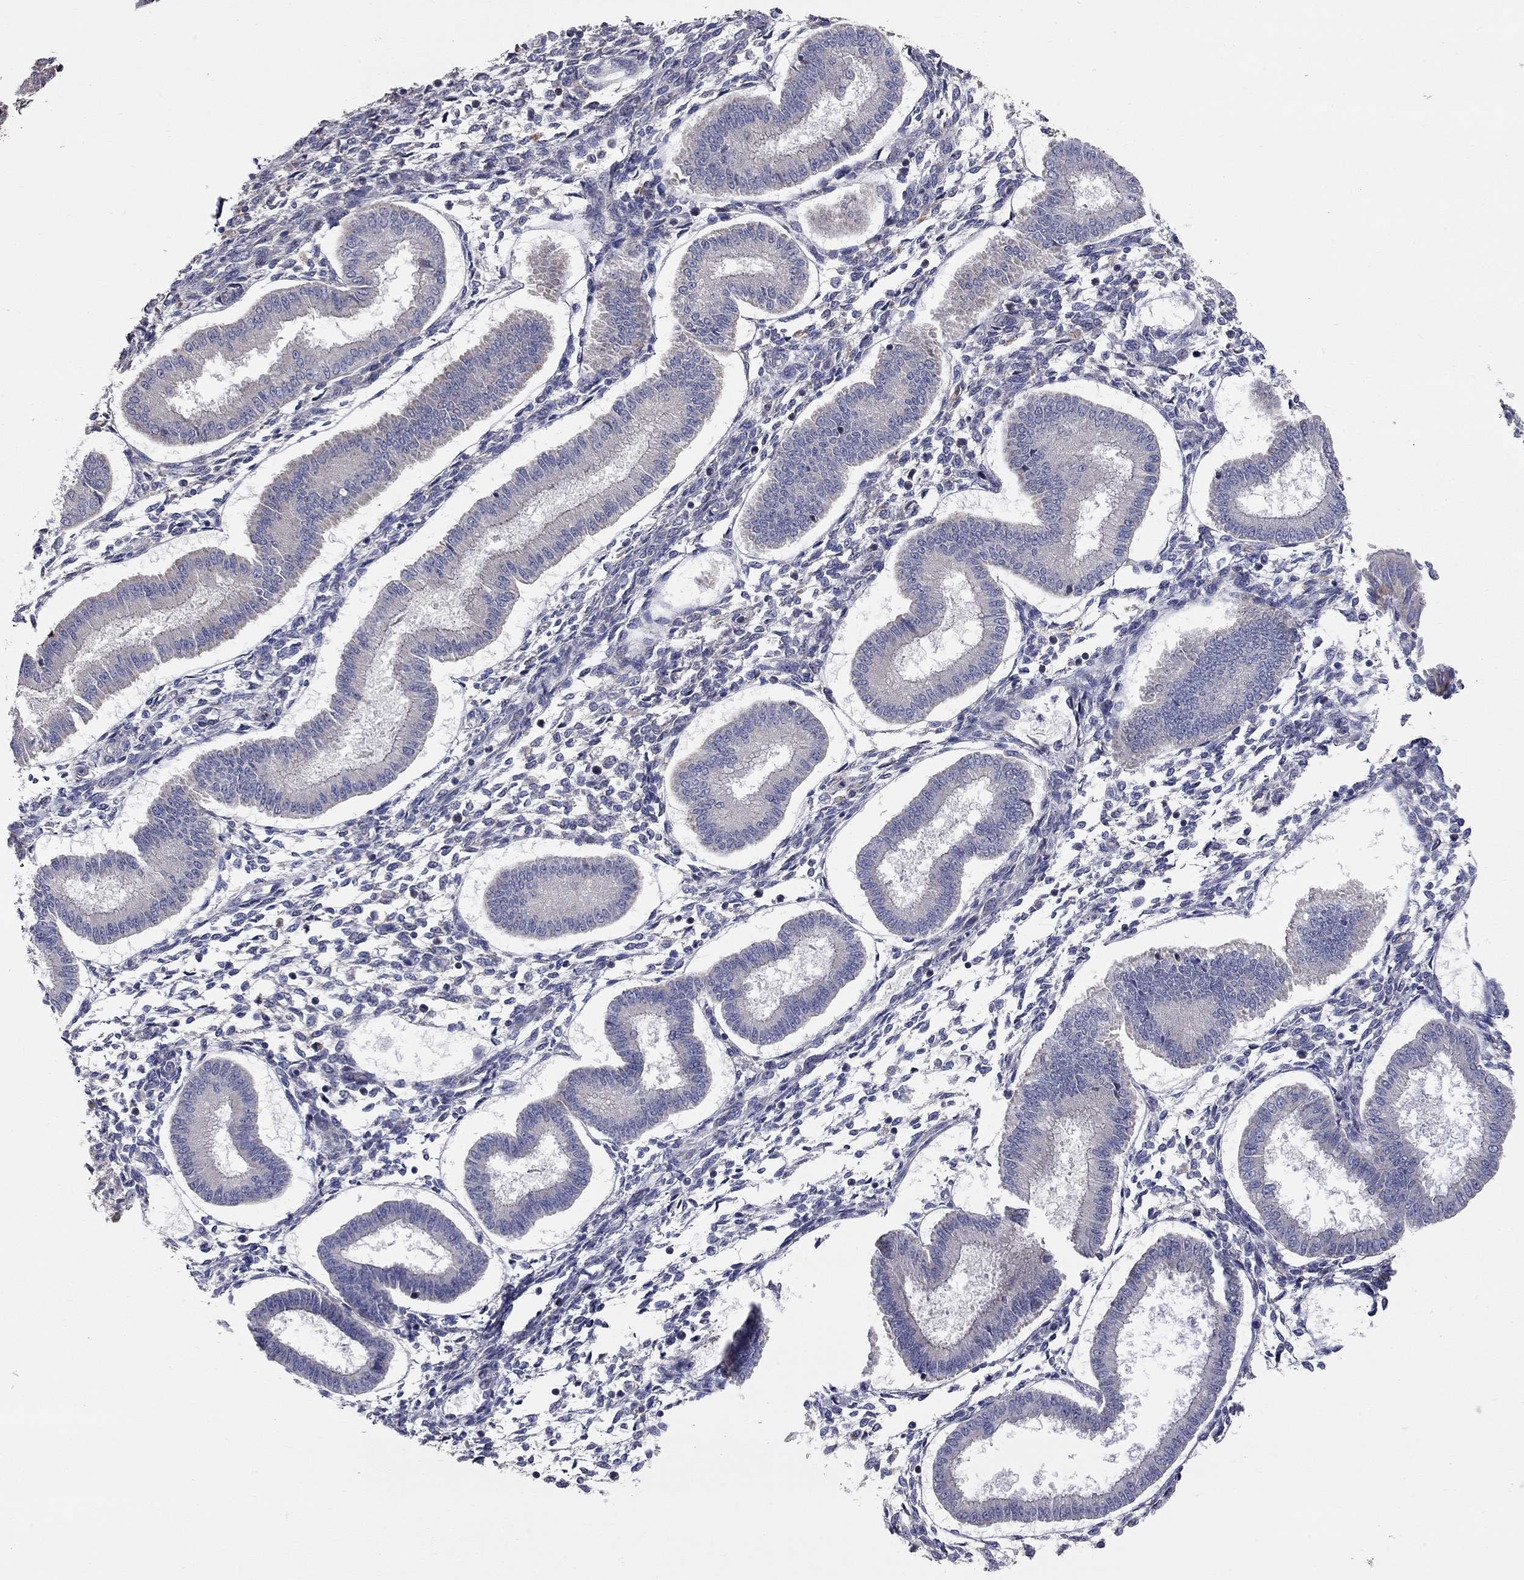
{"staining": {"intensity": "negative", "quantity": "none", "location": "none"}, "tissue": "endometrium", "cell_type": "Cells in endometrial stroma", "image_type": "normal", "snomed": [{"axis": "morphology", "description": "Normal tissue, NOS"}, {"axis": "topography", "description": "Endometrium"}], "caption": "DAB (3,3'-diaminobenzidine) immunohistochemical staining of unremarkable human endometrium displays no significant staining in cells in endometrial stroma. (DAB (3,3'-diaminobenzidine) immunohistochemistry (IHC) with hematoxylin counter stain).", "gene": "KANSL1L", "patient": {"sex": "female", "age": 43}}